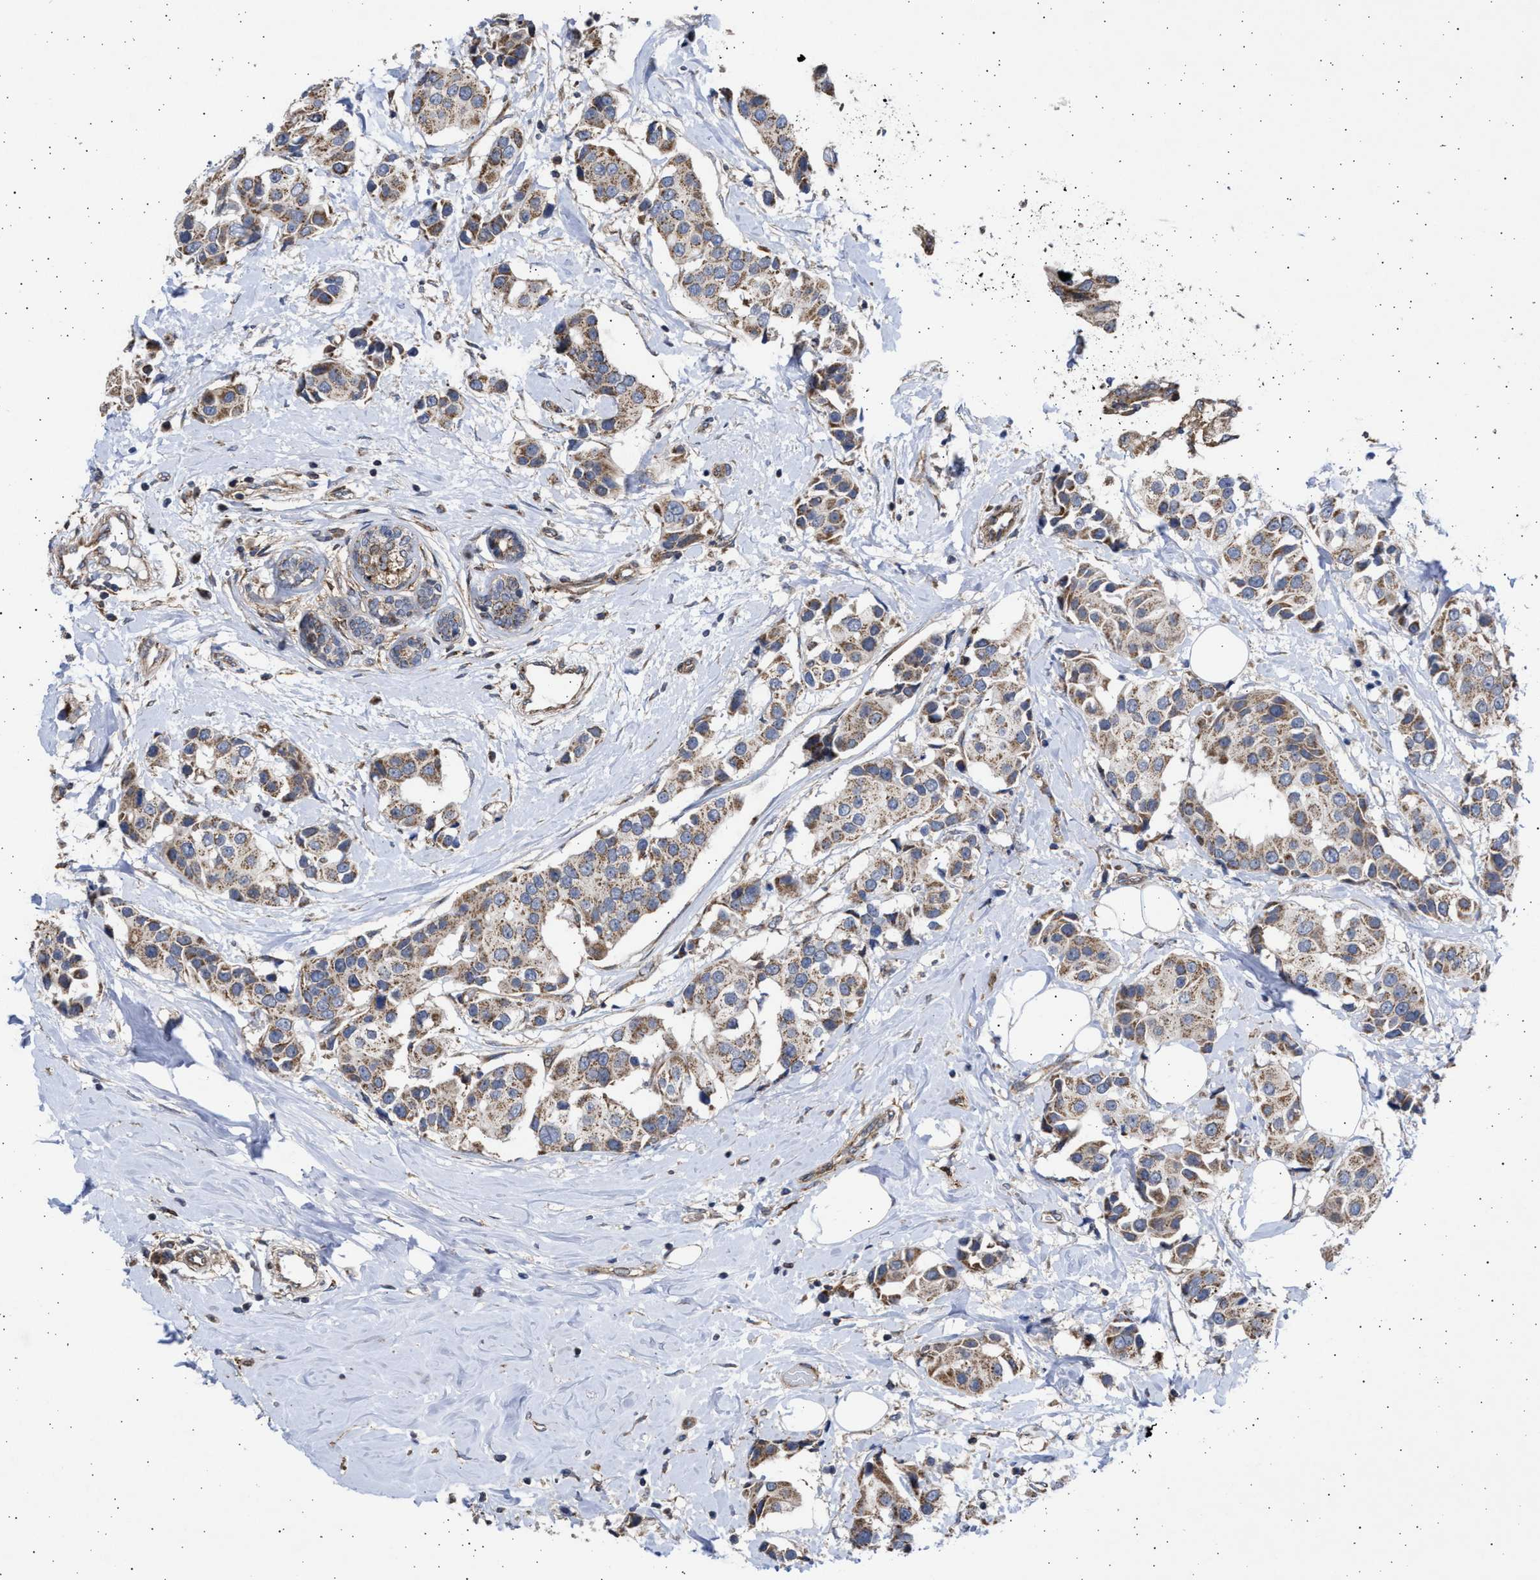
{"staining": {"intensity": "moderate", "quantity": ">75%", "location": "cytoplasmic/membranous"}, "tissue": "breast cancer", "cell_type": "Tumor cells", "image_type": "cancer", "snomed": [{"axis": "morphology", "description": "Normal tissue, NOS"}, {"axis": "morphology", "description": "Duct carcinoma"}, {"axis": "topography", "description": "Breast"}], "caption": "Immunohistochemistry (DAB) staining of human breast cancer reveals moderate cytoplasmic/membranous protein staining in approximately >75% of tumor cells.", "gene": "TTC19", "patient": {"sex": "female", "age": 39}}